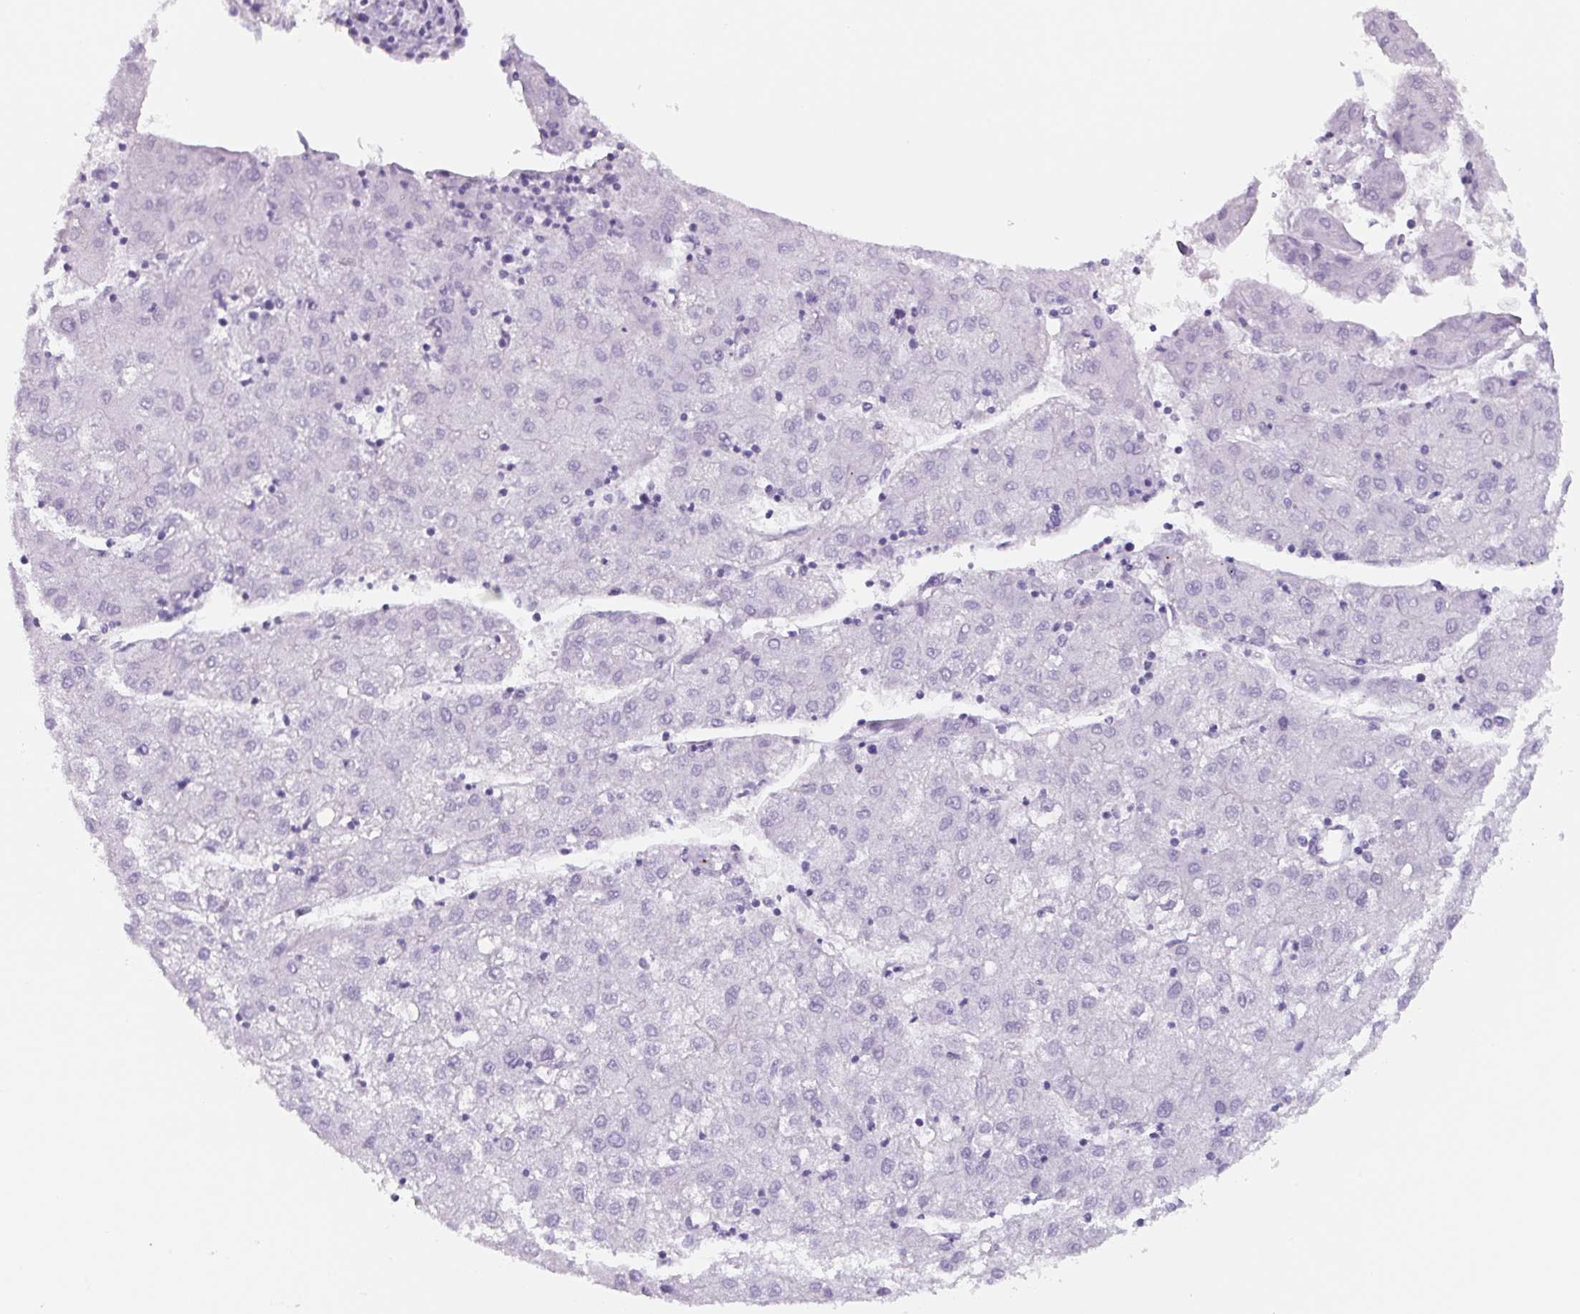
{"staining": {"intensity": "negative", "quantity": "none", "location": "none"}, "tissue": "liver cancer", "cell_type": "Tumor cells", "image_type": "cancer", "snomed": [{"axis": "morphology", "description": "Carcinoma, Hepatocellular, NOS"}, {"axis": "topography", "description": "Liver"}], "caption": "IHC histopathology image of neoplastic tissue: hepatocellular carcinoma (liver) stained with DAB (3,3'-diaminobenzidine) displays no significant protein expression in tumor cells.", "gene": "TNFRSF8", "patient": {"sex": "male", "age": 72}}